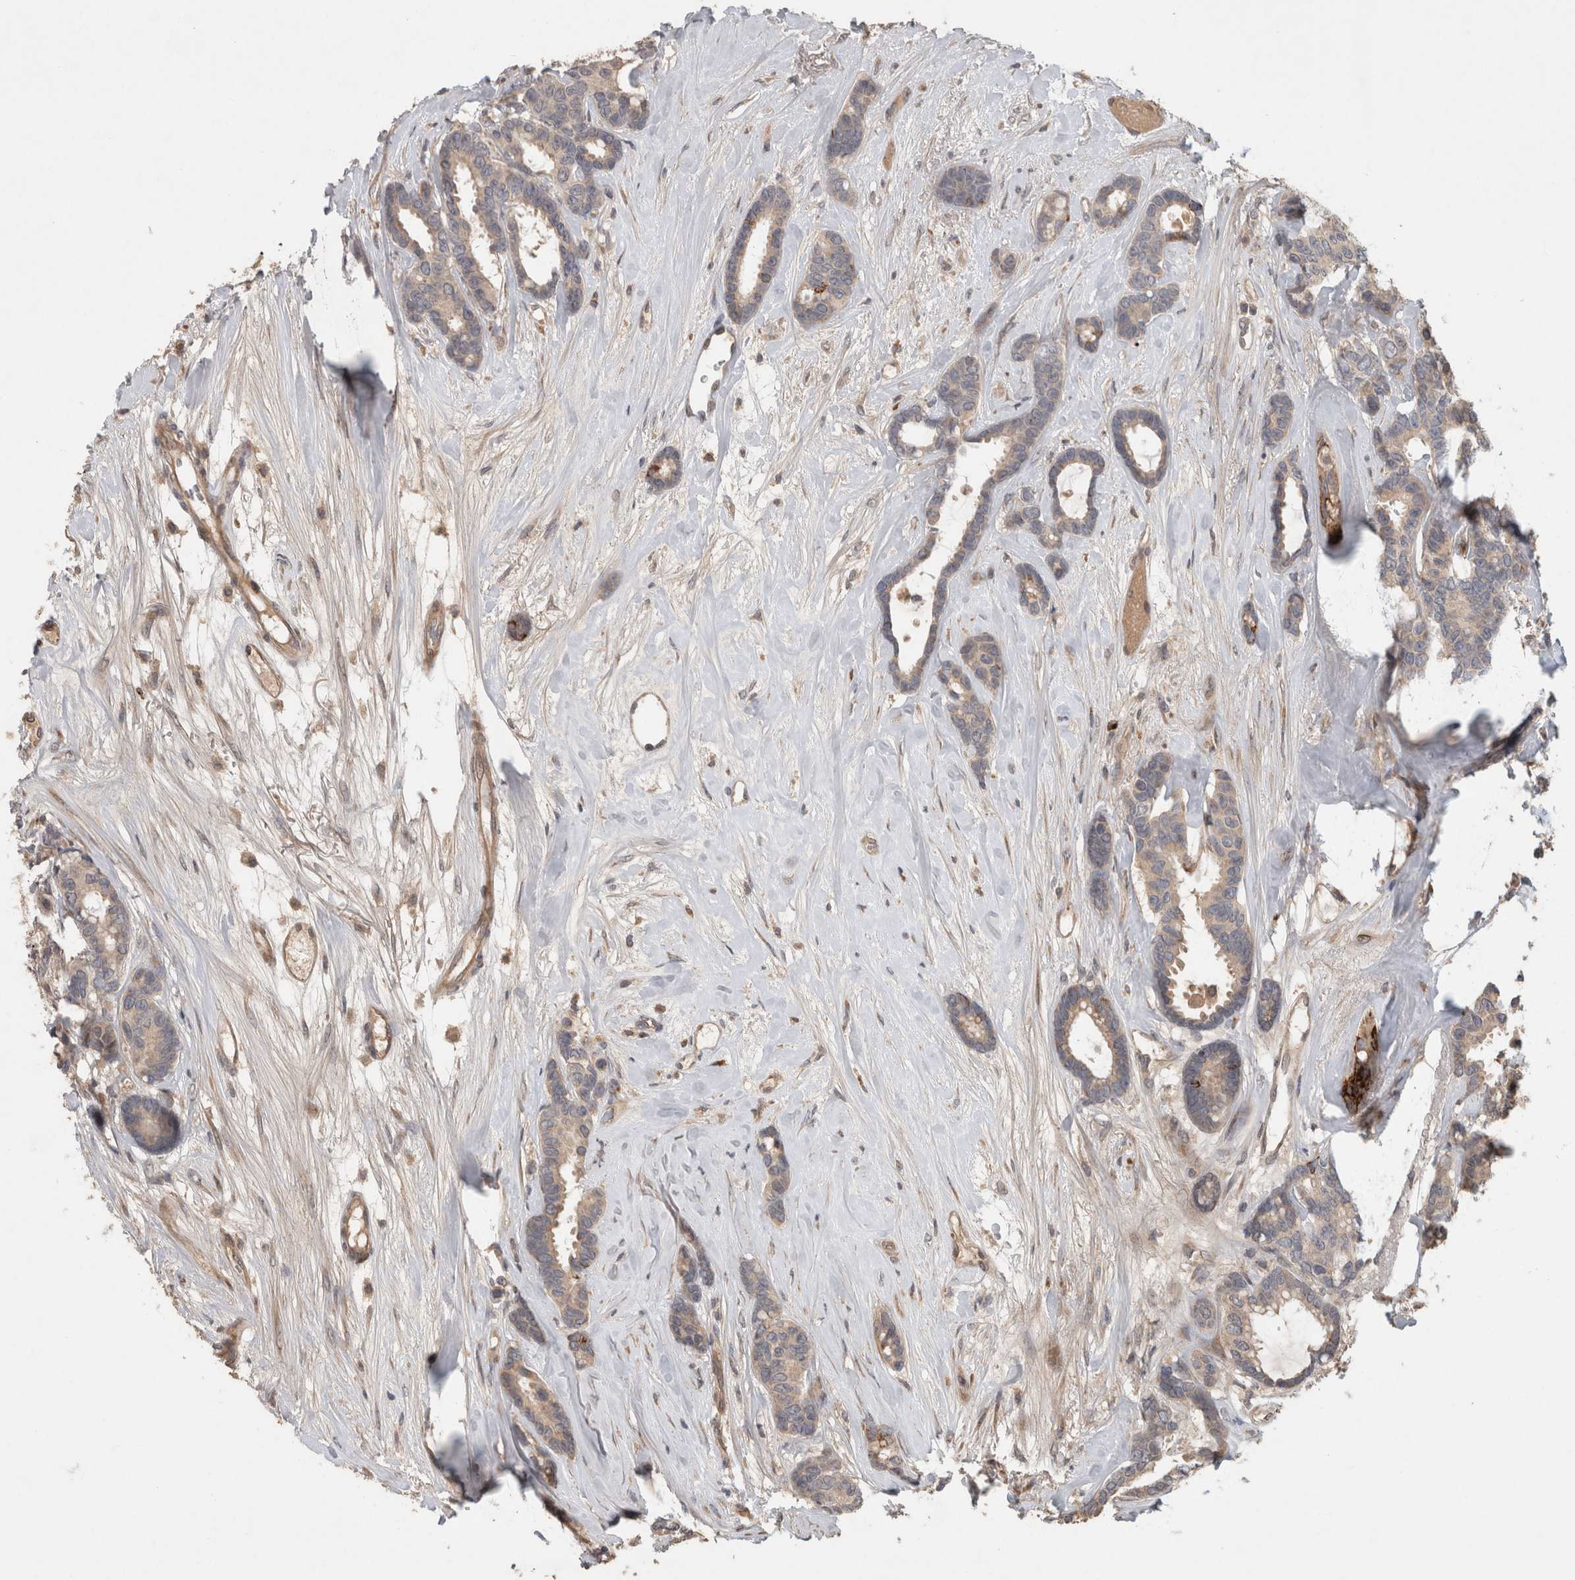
{"staining": {"intensity": "weak", "quantity": "25%-75%", "location": "cytoplasmic/membranous"}, "tissue": "breast cancer", "cell_type": "Tumor cells", "image_type": "cancer", "snomed": [{"axis": "morphology", "description": "Duct carcinoma"}, {"axis": "topography", "description": "Breast"}], "caption": "Immunohistochemistry (IHC) (DAB (3,3'-diaminobenzidine)) staining of human breast intraductal carcinoma demonstrates weak cytoplasmic/membranous protein expression in approximately 25%-75% of tumor cells.", "gene": "SERAC1", "patient": {"sex": "female", "age": 87}}